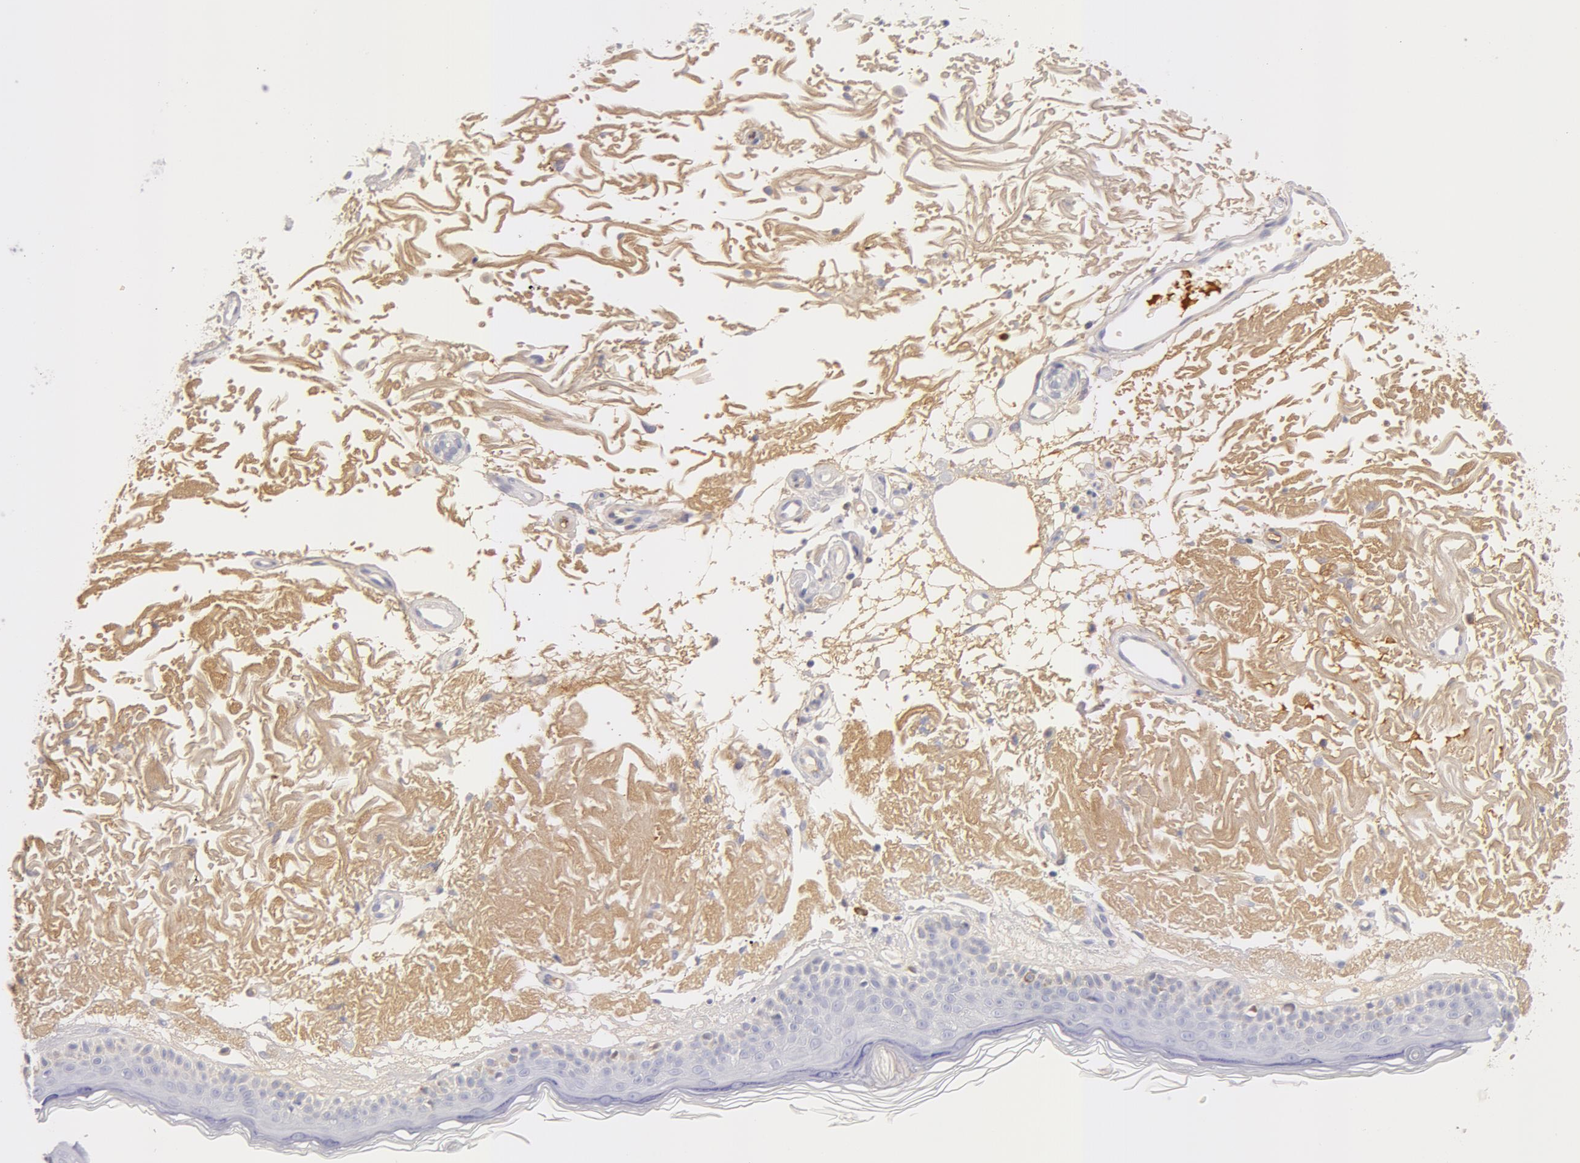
{"staining": {"intensity": "negative", "quantity": "none", "location": "none"}, "tissue": "skin", "cell_type": "Fibroblasts", "image_type": "normal", "snomed": [{"axis": "morphology", "description": "Normal tissue, NOS"}, {"axis": "topography", "description": "Skin"}], "caption": "Immunohistochemistry micrograph of unremarkable skin: skin stained with DAB (3,3'-diaminobenzidine) displays no significant protein positivity in fibroblasts. The staining is performed using DAB brown chromogen with nuclei counter-stained in using hematoxylin.", "gene": "GC", "patient": {"sex": "female", "age": 90}}